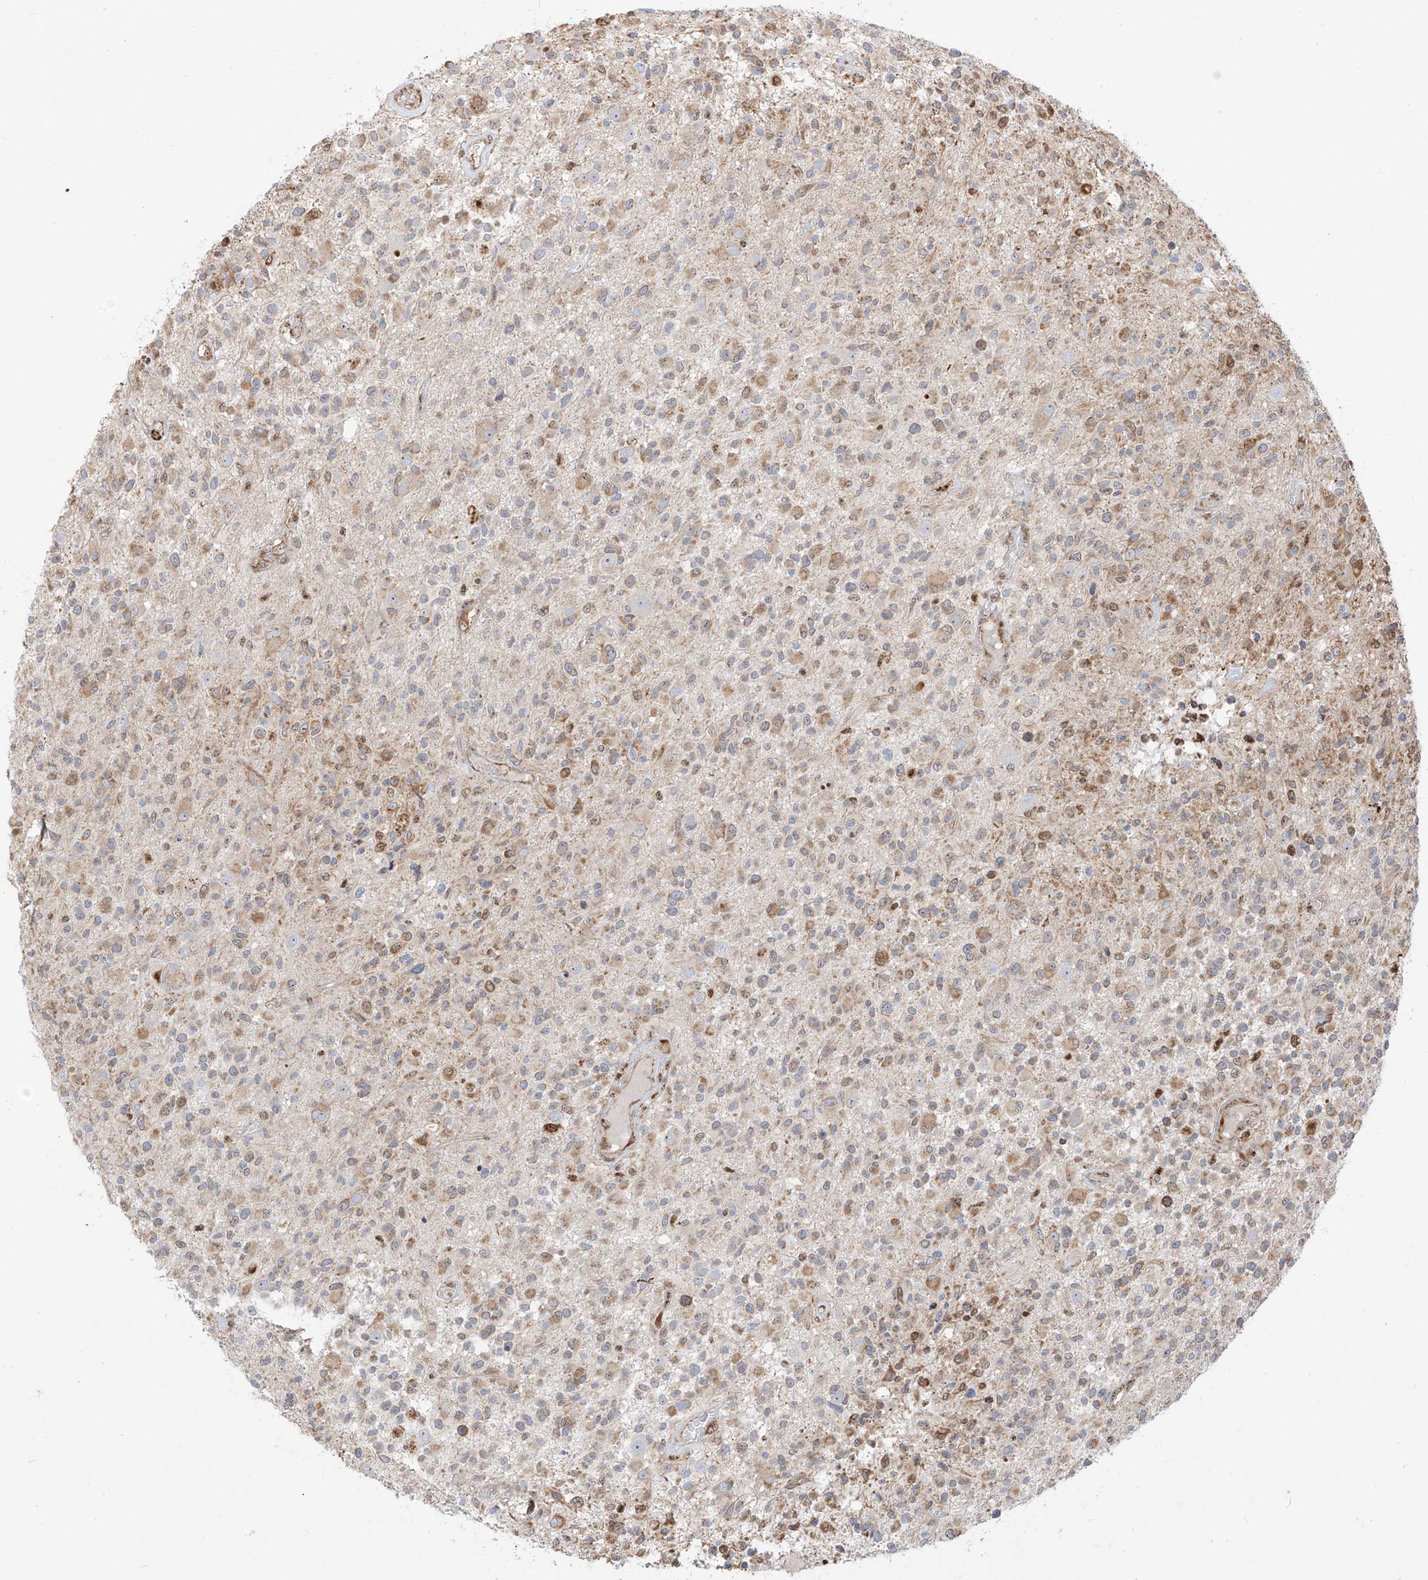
{"staining": {"intensity": "weak", "quantity": "<25%", "location": "cytoplasmic/membranous"}, "tissue": "glioma", "cell_type": "Tumor cells", "image_type": "cancer", "snomed": [{"axis": "morphology", "description": "Glioma, malignant, High grade"}, {"axis": "morphology", "description": "Glioblastoma, NOS"}, {"axis": "topography", "description": "Brain"}], "caption": "DAB (3,3'-diaminobenzidine) immunohistochemical staining of malignant high-grade glioma exhibits no significant staining in tumor cells.", "gene": "ZBTB8A", "patient": {"sex": "male", "age": 60}}